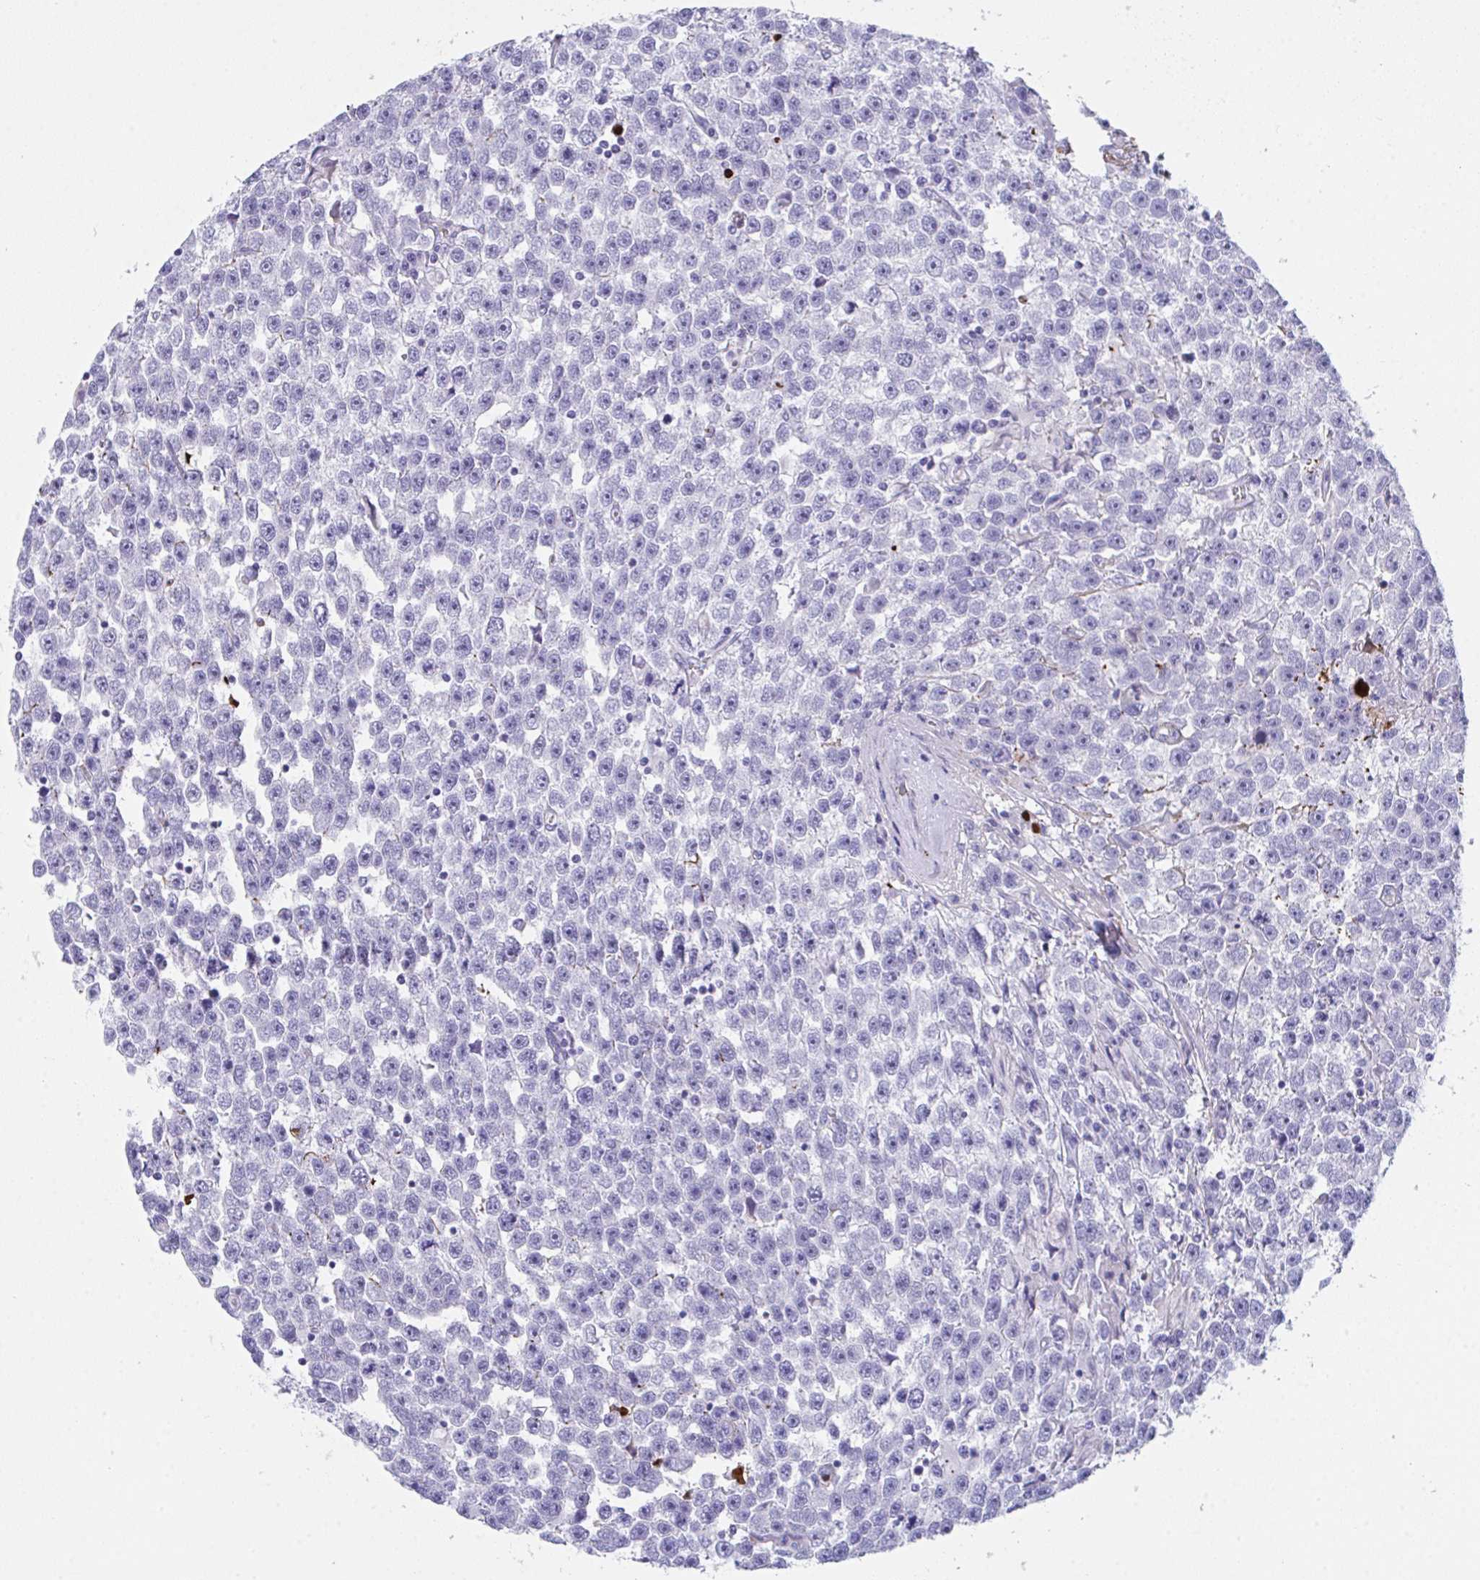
{"staining": {"intensity": "negative", "quantity": "none", "location": "none"}, "tissue": "testis cancer", "cell_type": "Tumor cells", "image_type": "cancer", "snomed": [{"axis": "morphology", "description": "Seminoma, NOS"}, {"axis": "topography", "description": "Testis"}], "caption": "The photomicrograph displays no significant expression in tumor cells of testis cancer.", "gene": "KMT2E", "patient": {"sex": "male", "age": 31}}